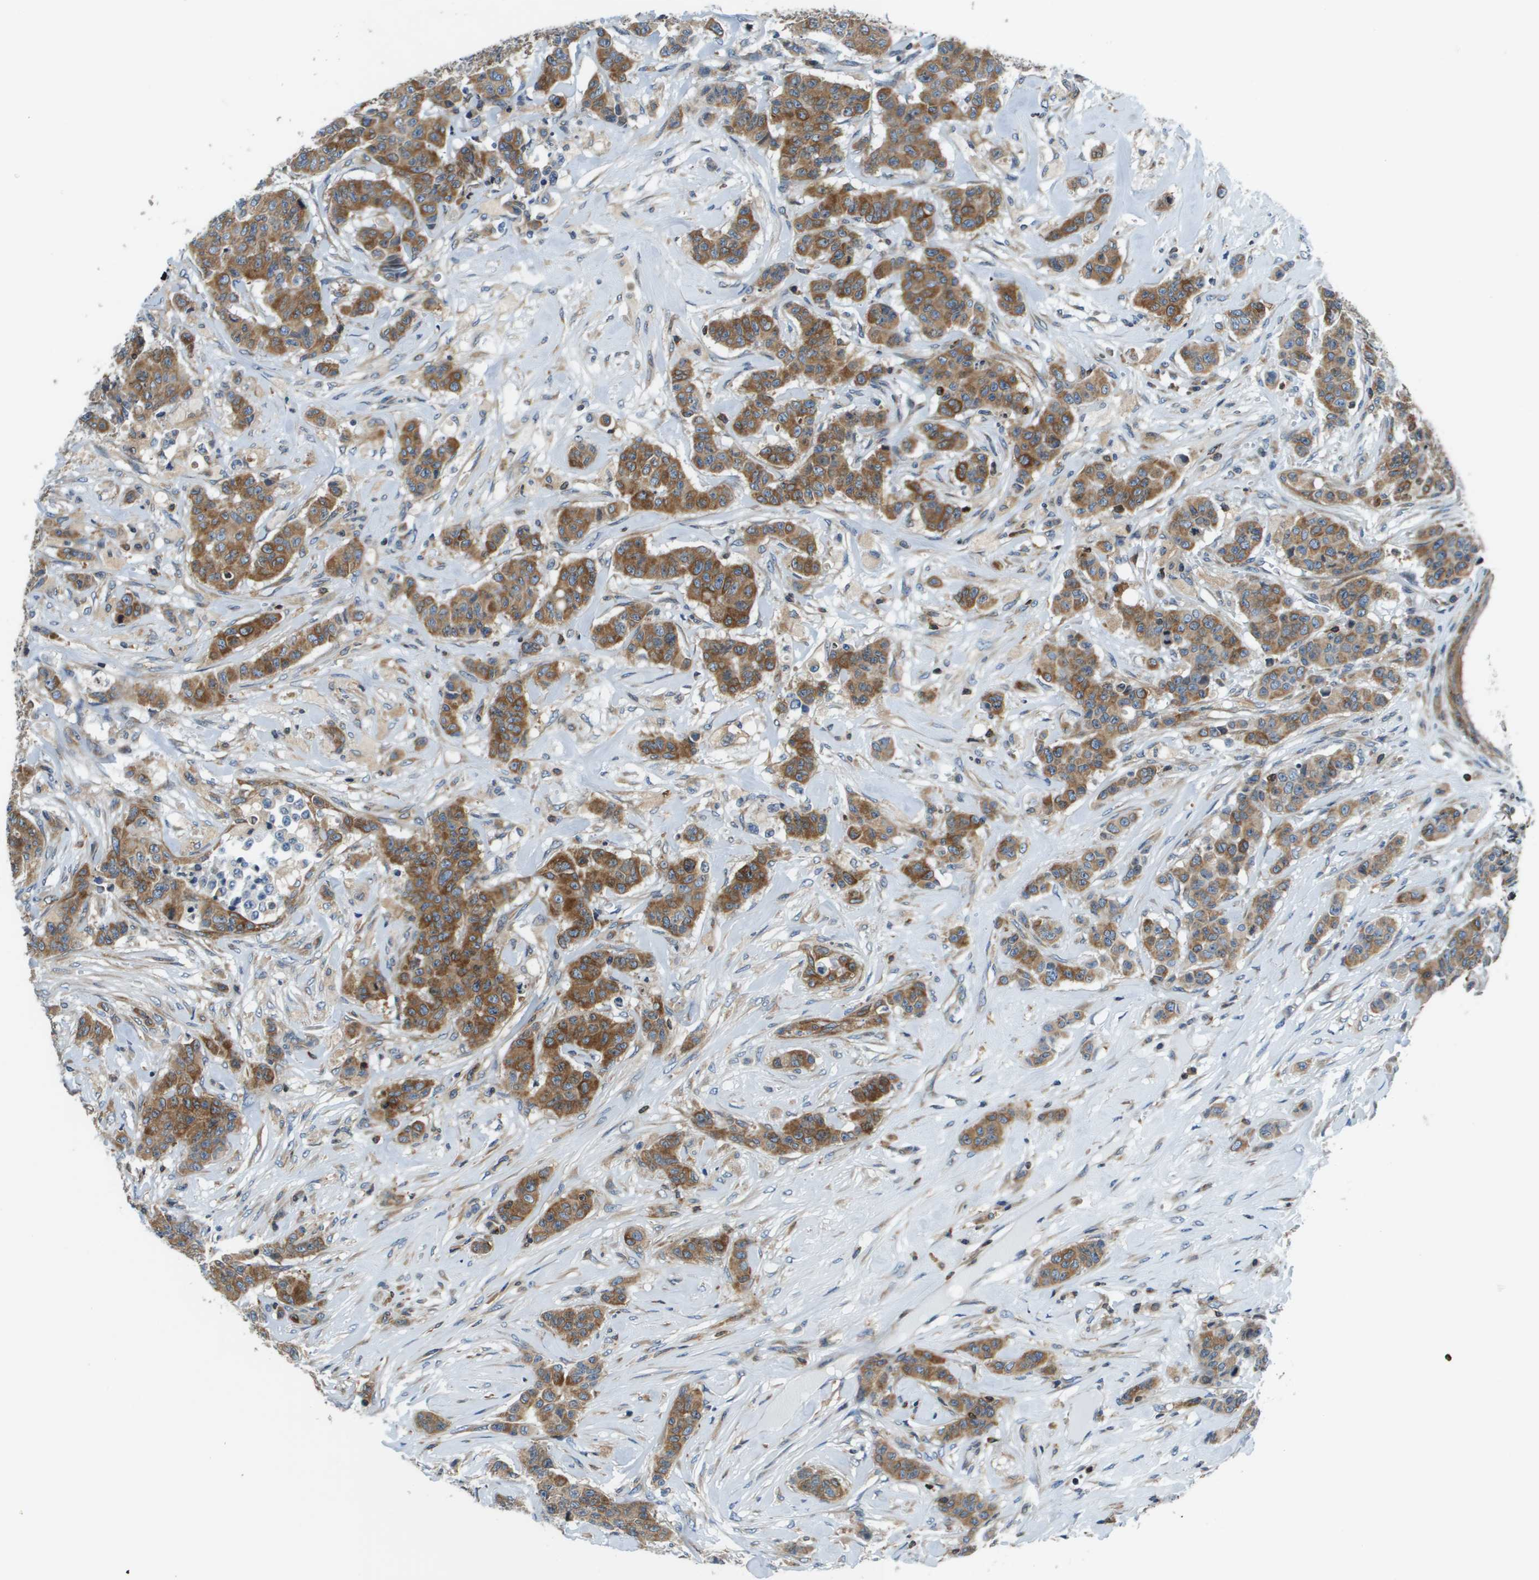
{"staining": {"intensity": "moderate", "quantity": ">75%", "location": "cytoplasmic/membranous"}, "tissue": "breast cancer", "cell_type": "Tumor cells", "image_type": "cancer", "snomed": [{"axis": "morphology", "description": "Normal tissue, NOS"}, {"axis": "morphology", "description": "Duct carcinoma"}, {"axis": "topography", "description": "Breast"}], "caption": "Invasive ductal carcinoma (breast) tissue shows moderate cytoplasmic/membranous staining in approximately >75% of tumor cells", "gene": "ESYT1", "patient": {"sex": "female", "age": 40}}